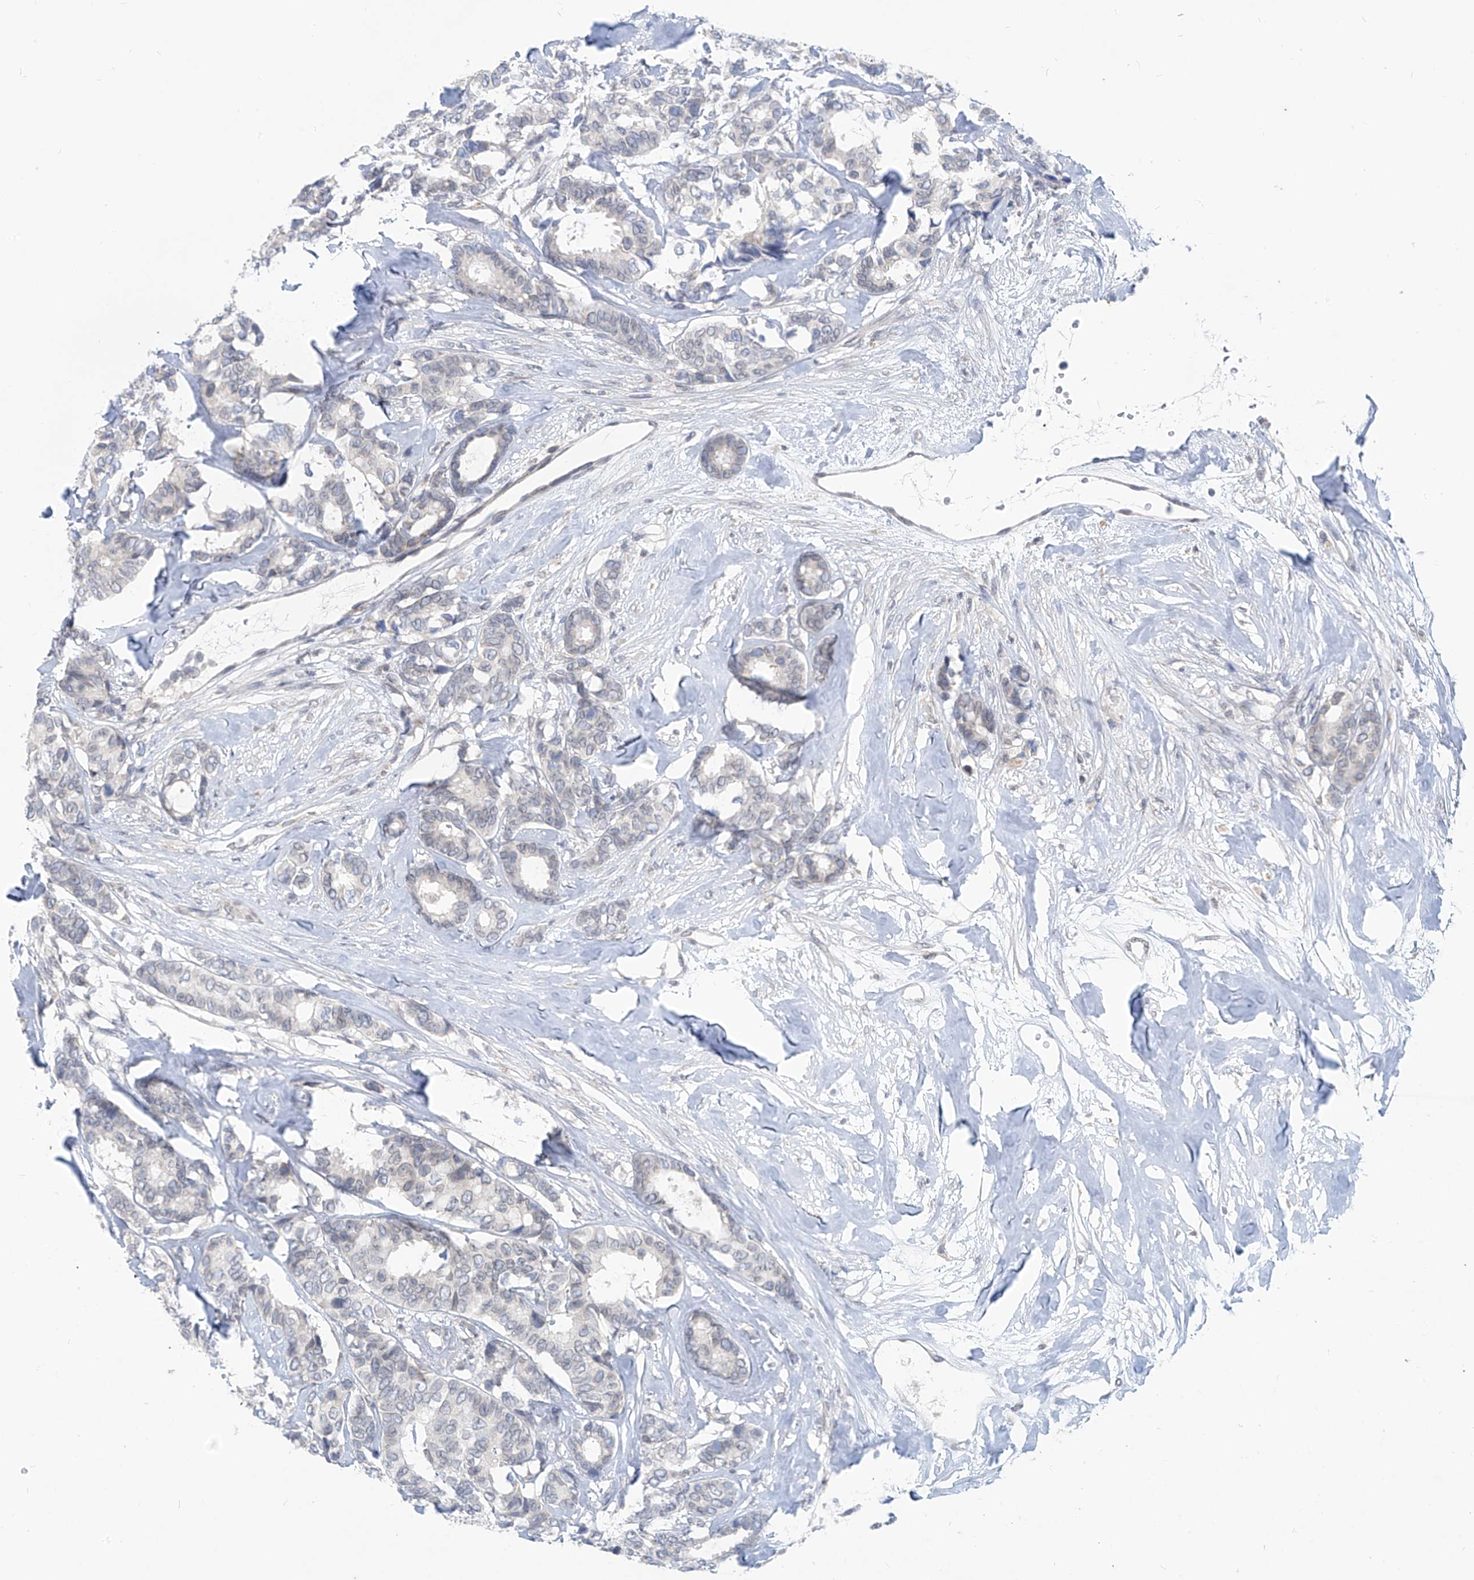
{"staining": {"intensity": "negative", "quantity": "none", "location": "none"}, "tissue": "breast cancer", "cell_type": "Tumor cells", "image_type": "cancer", "snomed": [{"axis": "morphology", "description": "Duct carcinoma"}, {"axis": "topography", "description": "Breast"}], "caption": "Tumor cells are negative for protein expression in human breast cancer (intraductal carcinoma).", "gene": "KRTAP25-1", "patient": {"sex": "female", "age": 87}}